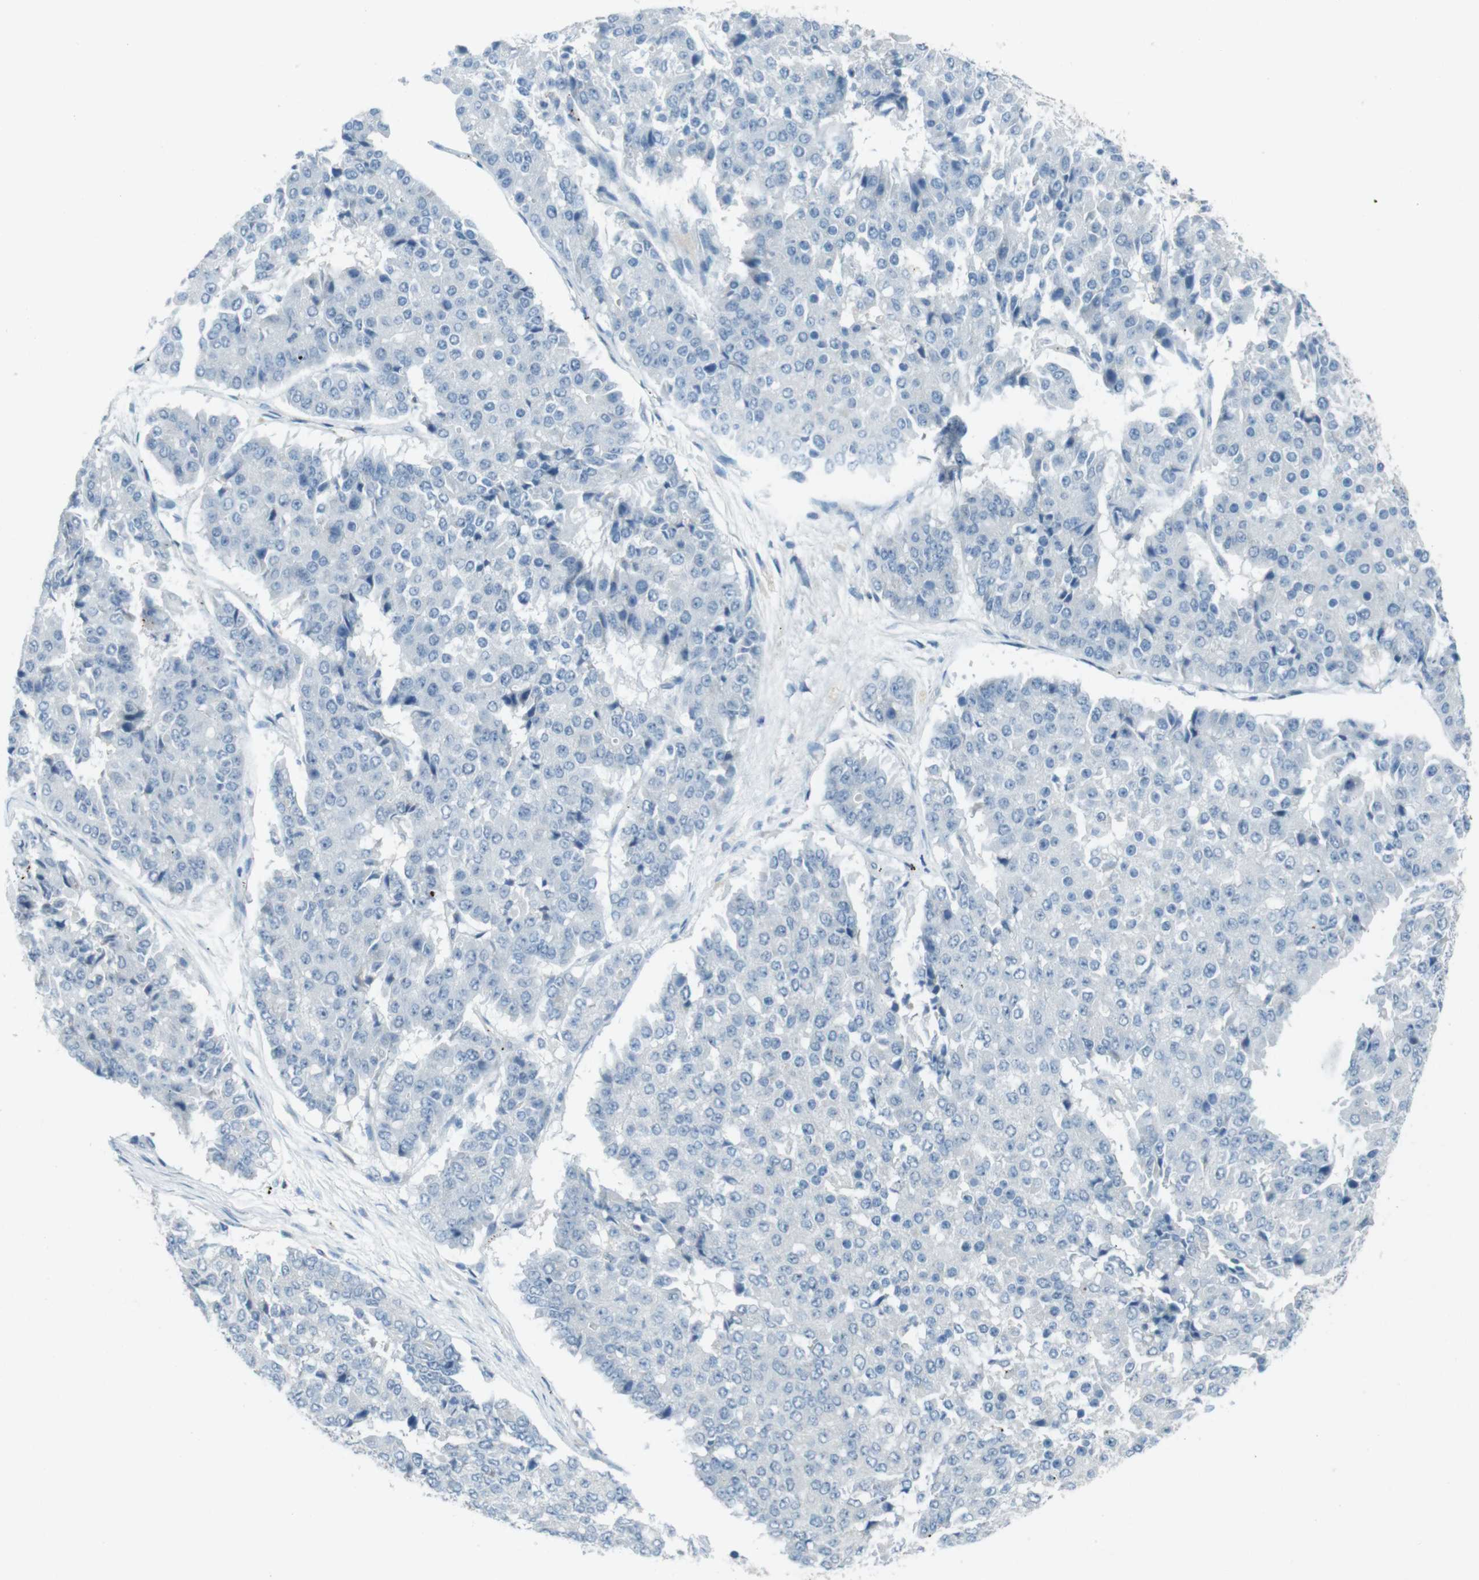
{"staining": {"intensity": "negative", "quantity": "none", "location": "none"}, "tissue": "pancreatic cancer", "cell_type": "Tumor cells", "image_type": "cancer", "snomed": [{"axis": "morphology", "description": "Adenocarcinoma, NOS"}, {"axis": "topography", "description": "Pancreas"}], "caption": "Immunohistochemistry micrograph of neoplastic tissue: human adenocarcinoma (pancreatic) stained with DAB reveals no significant protein staining in tumor cells.", "gene": "ENTPD7", "patient": {"sex": "male", "age": 50}}